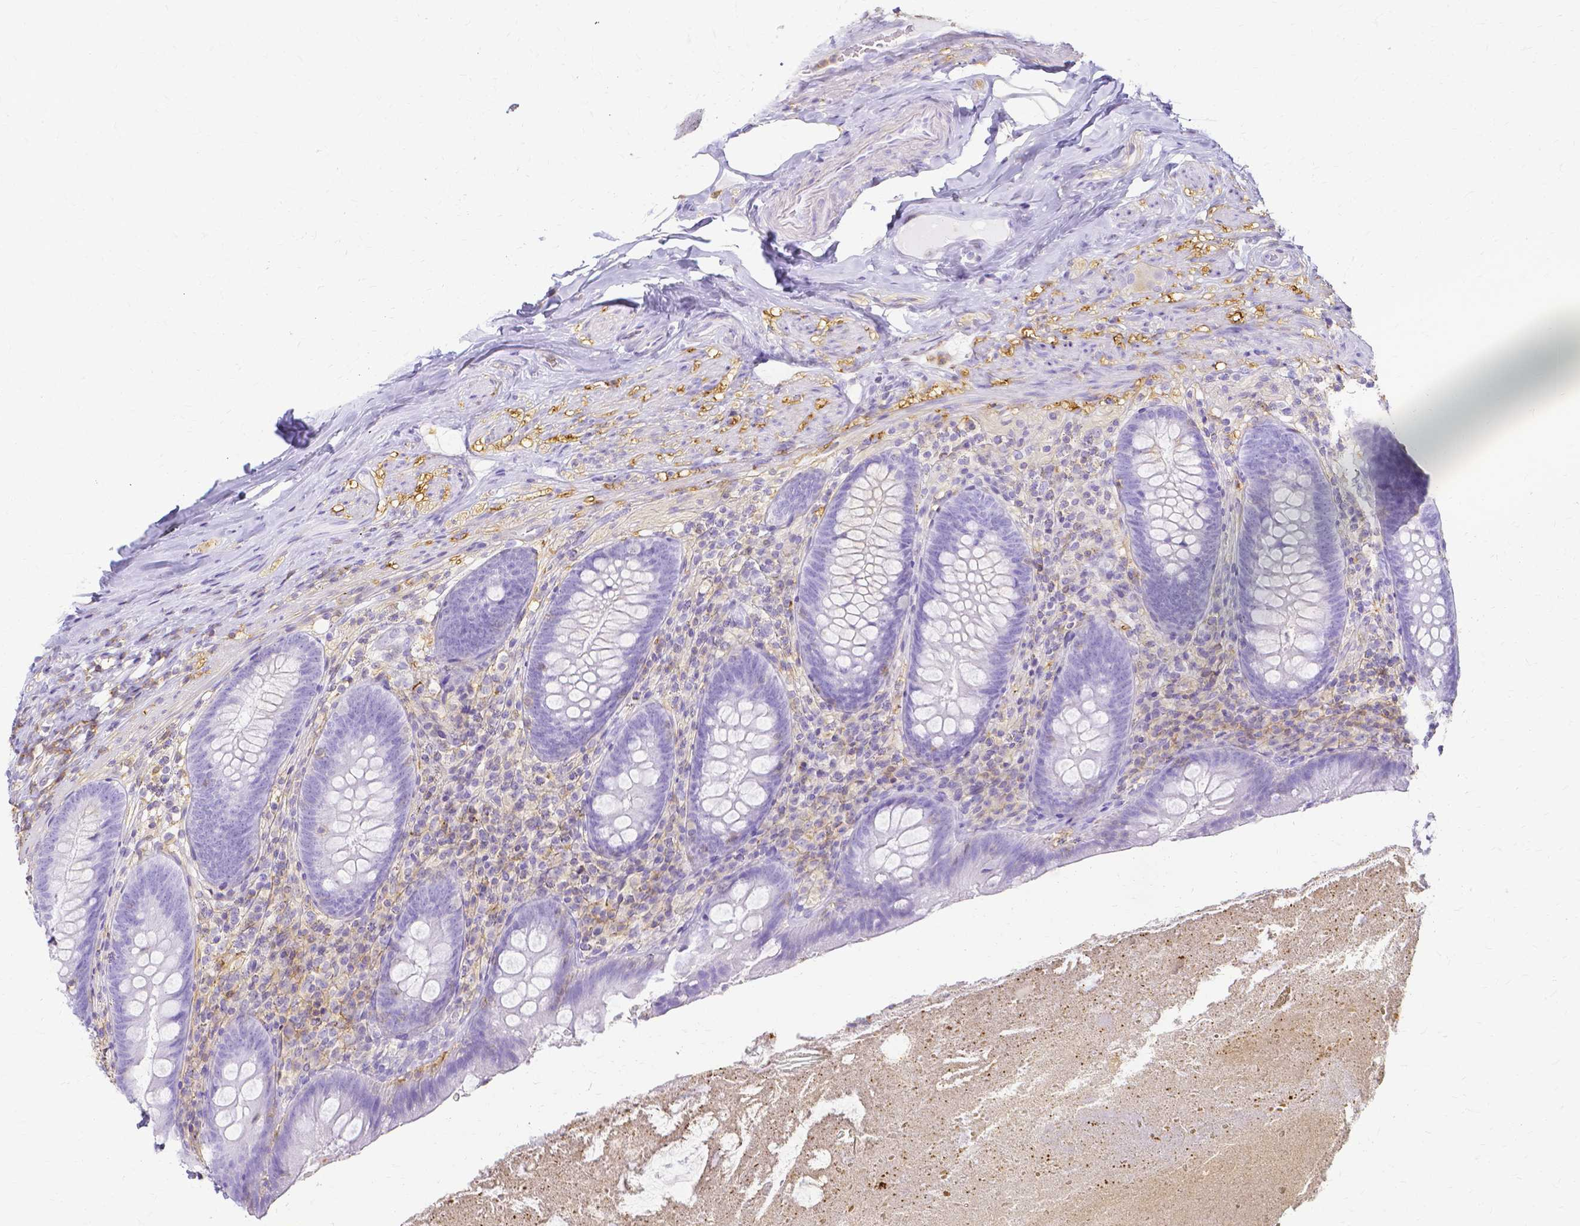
{"staining": {"intensity": "negative", "quantity": "none", "location": "none"}, "tissue": "appendix", "cell_type": "Glandular cells", "image_type": "normal", "snomed": [{"axis": "morphology", "description": "Normal tissue, NOS"}, {"axis": "topography", "description": "Appendix"}], "caption": "The IHC photomicrograph has no significant staining in glandular cells of appendix.", "gene": "HSPA12A", "patient": {"sex": "male", "age": 47}}